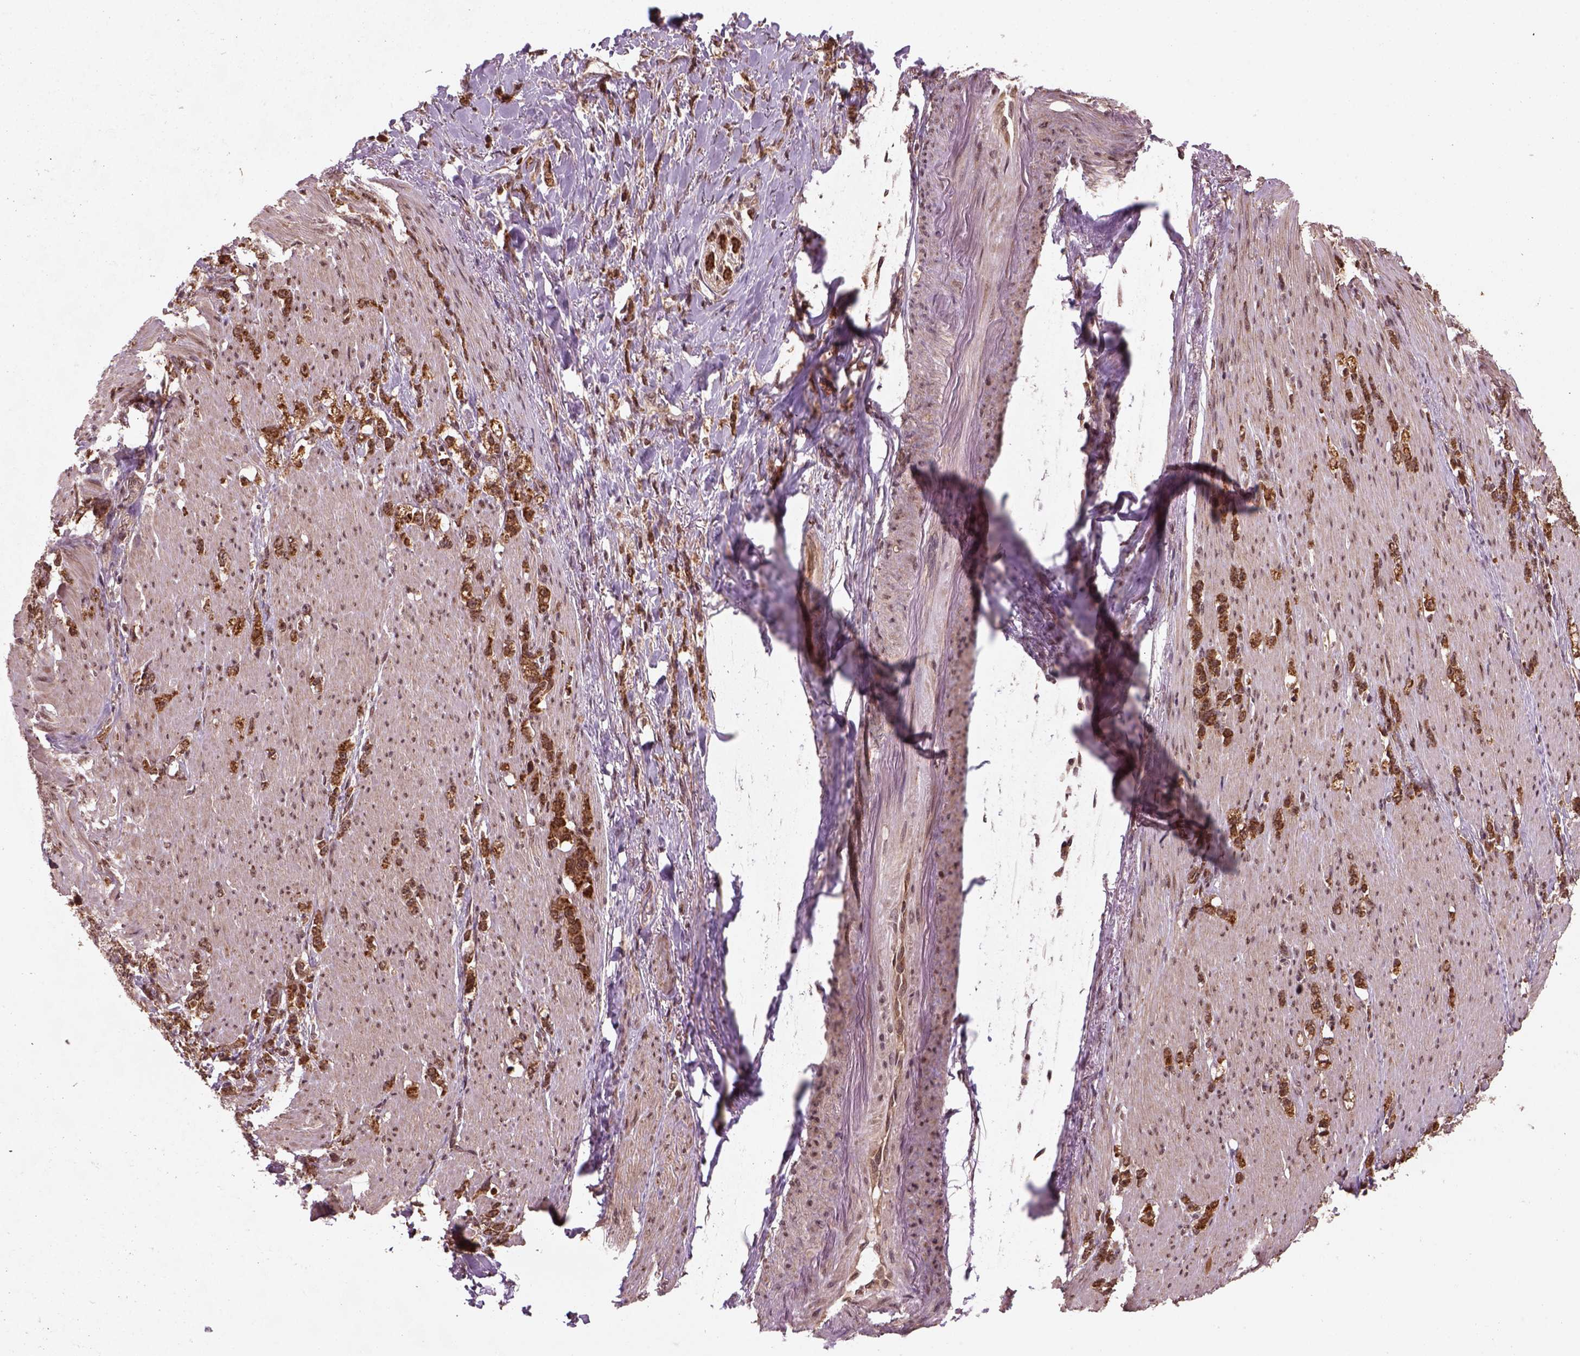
{"staining": {"intensity": "strong", "quantity": ">75%", "location": "cytoplasmic/membranous,nuclear"}, "tissue": "stomach cancer", "cell_type": "Tumor cells", "image_type": "cancer", "snomed": [{"axis": "morphology", "description": "Adenocarcinoma, NOS"}, {"axis": "topography", "description": "Stomach, lower"}], "caption": "Tumor cells exhibit high levels of strong cytoplasmic/membranous and nuclear expression in about >75% of cells in human stomach cancer.", "gene": "NUDT9", "patient": {"sex": "male", "age": 88}}